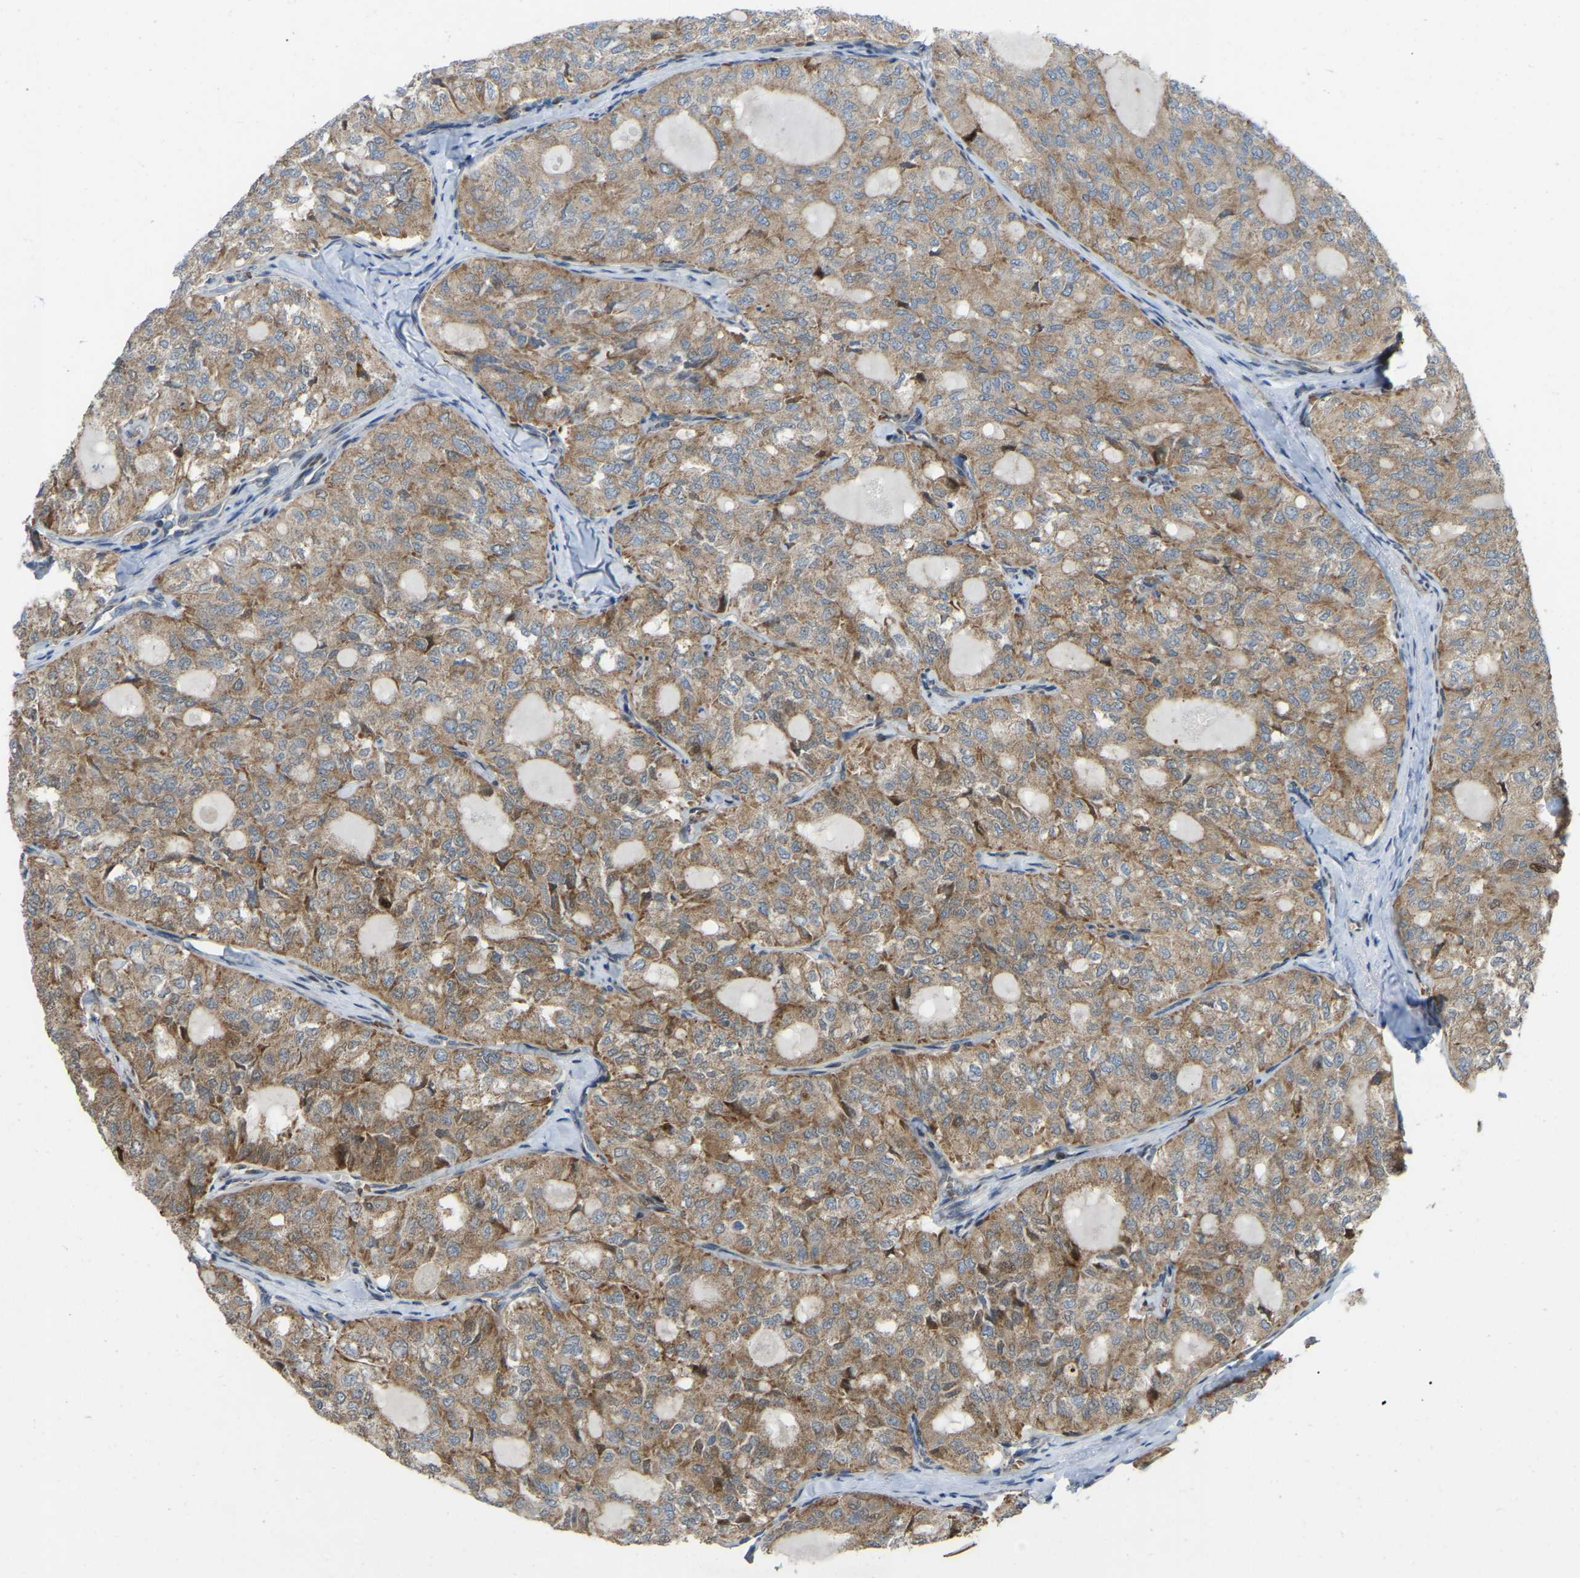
{"staining": {"intensity": "moderate", "quantity": ">75%", "location": "cytoplasmic/membranous"}, "tissue": "thyroid cancer", "cell_type": "Tumor cells", "image_type": "cancer", "snomed": [{"axis": "morphology", "description": "Follicular adenoma carcinoma, NOS"}, {"axis": "topography", "description": "Thyroid gland"}], "caption": "Tumor cells reveal medium levels of moderate cytoplasmic/membranous expression in about >75% of cells in thyroid cancer. Using DAB (3,3'-diaminobenzidine) (brown) and hematoxylin (blue) stains, captured at high magnification using brightfield microscopy.", "gene": "C21orf91", "patient": {"sex": "male", "age": 75}}